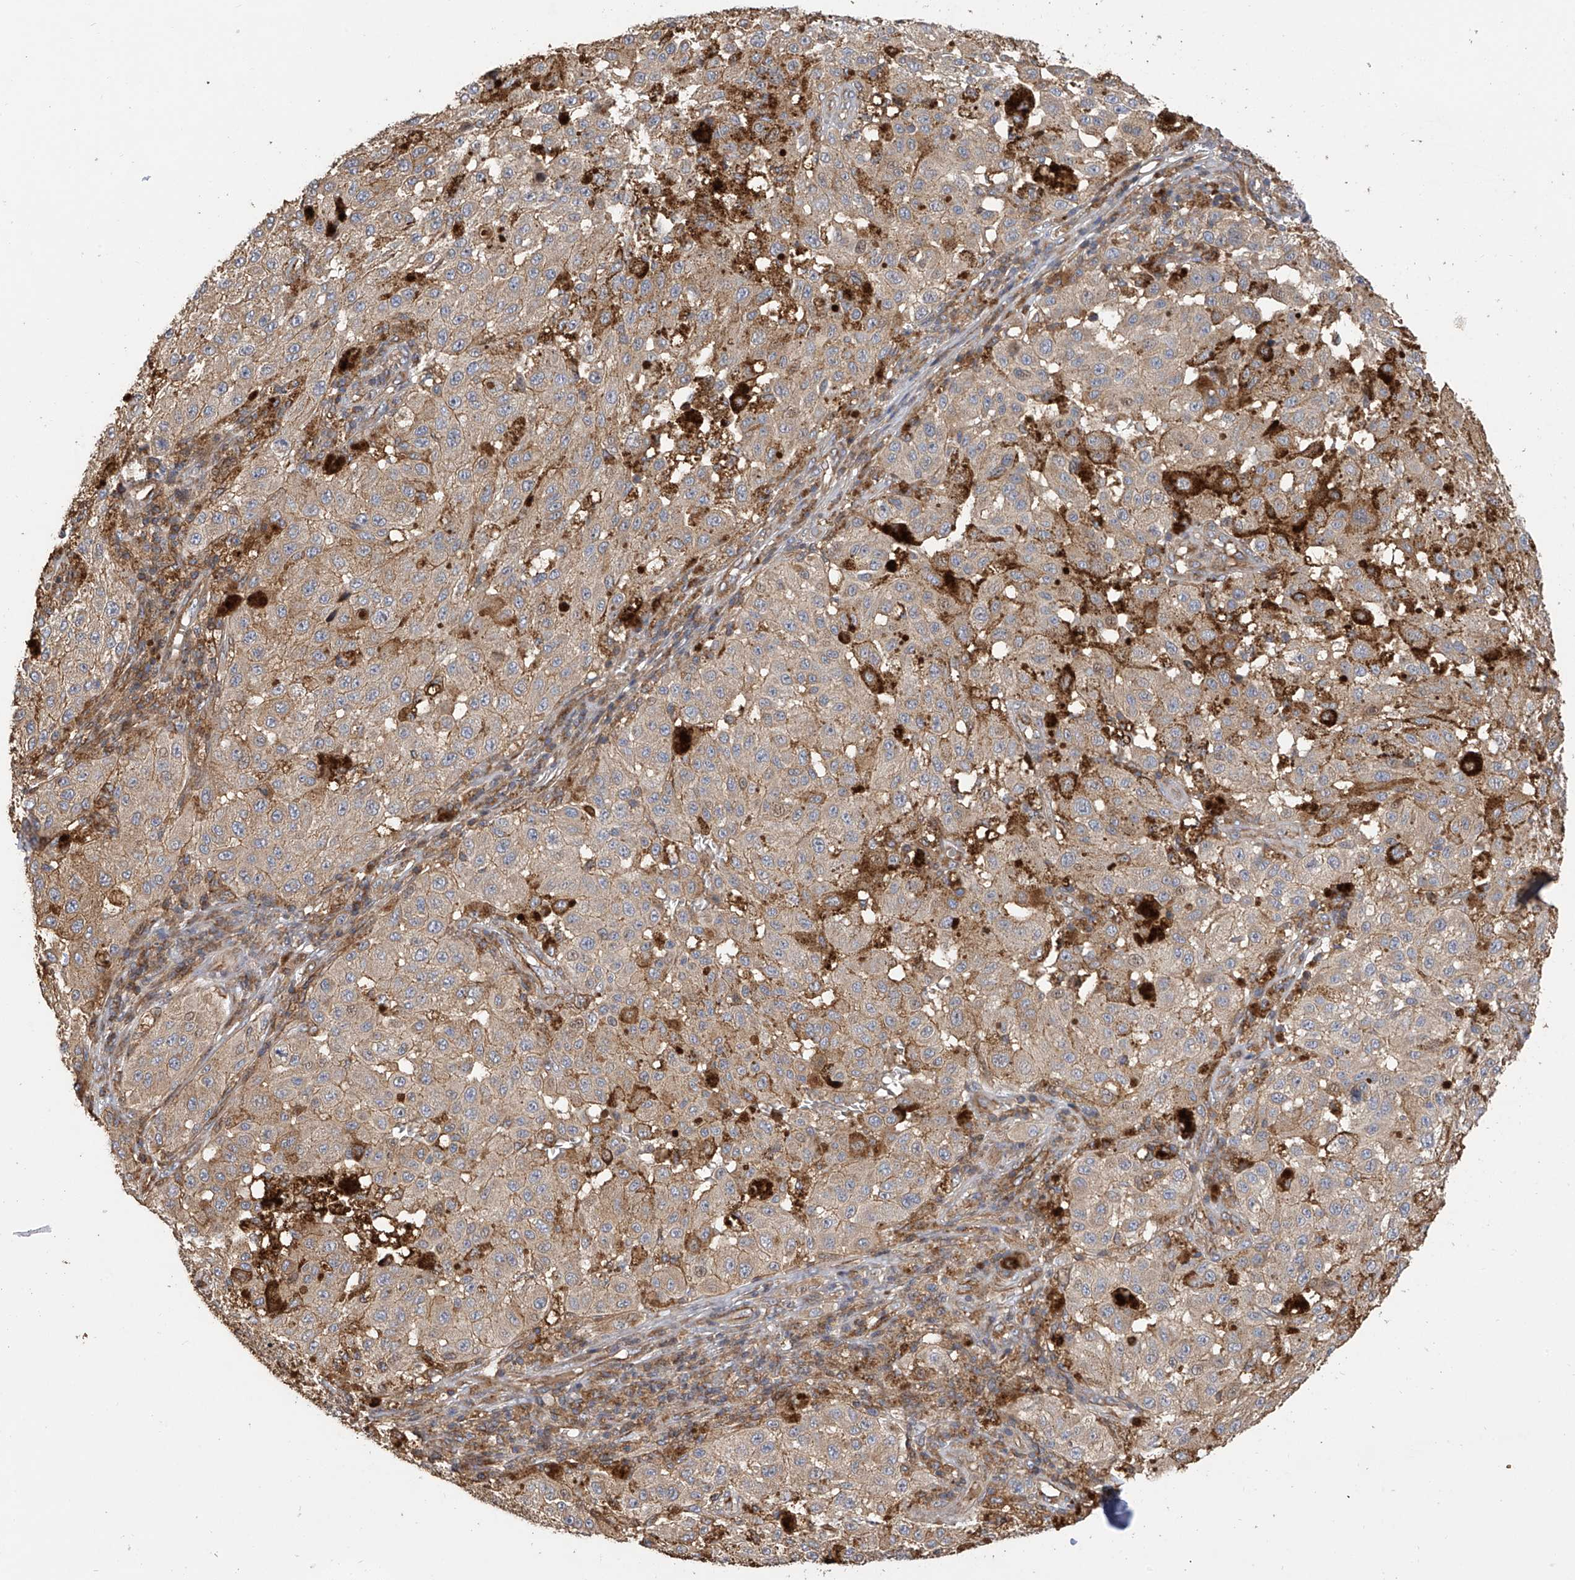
{"staining": {"intensity": "weak", "quantity": ">75%", "location": "cytoplasmic/membranous"}, "tissue": "melanoma", "cell_type": "Tumor cells", "image_type": "cancer", "snomed": [{"axis": "morphology", "description": "Malignant melanoma, NOS"}, {"axis": "topography", "description": "Skin"}], "caption": "There is low levels of weak cytoplasmic/membranous expression in tumor cells of malignant melanoma, as demonstrated by immunohistochemical staining (brown color).", "gene": "SLC43A3", "patient": {"sex": "female", "age": 64}}